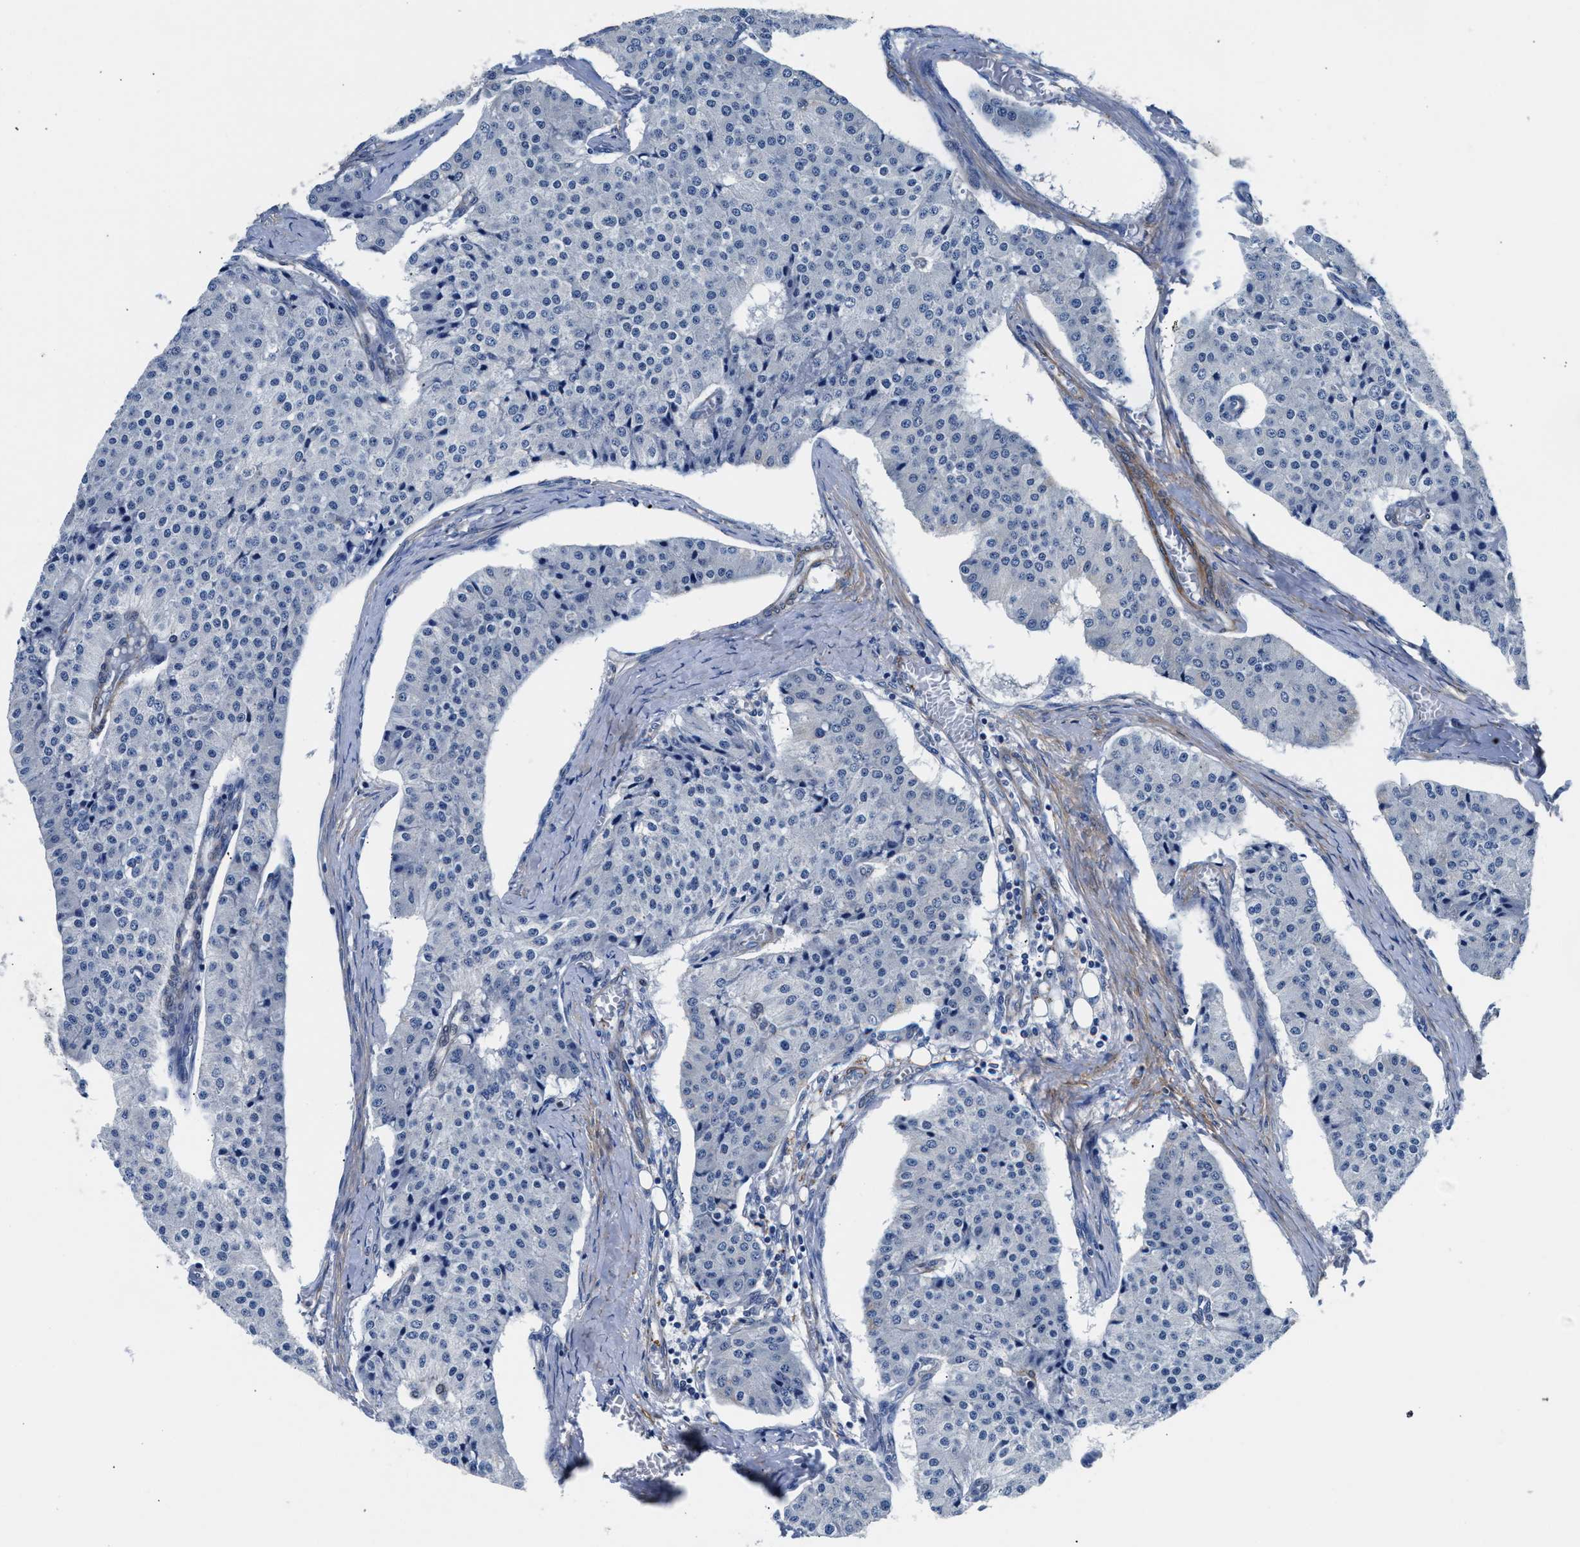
{"staining": {"intensity": "negative", "quantity": "none", "location": "none"}, "tissue": "carcinoid", "cell_type": "Tumor cells", "image_type": "cancer", "snomed": [{"axis": "morphology", "description": "Carcinoid, malignant, NOS"}, {"axis": "topography", "description": "Colon"}], "caption": "Malignant carcinoid stained for a protein using IHC demonstrates no positivity tumor cells.", "gene": "PARG", "patient": {"sex": "female", "age": 52}}